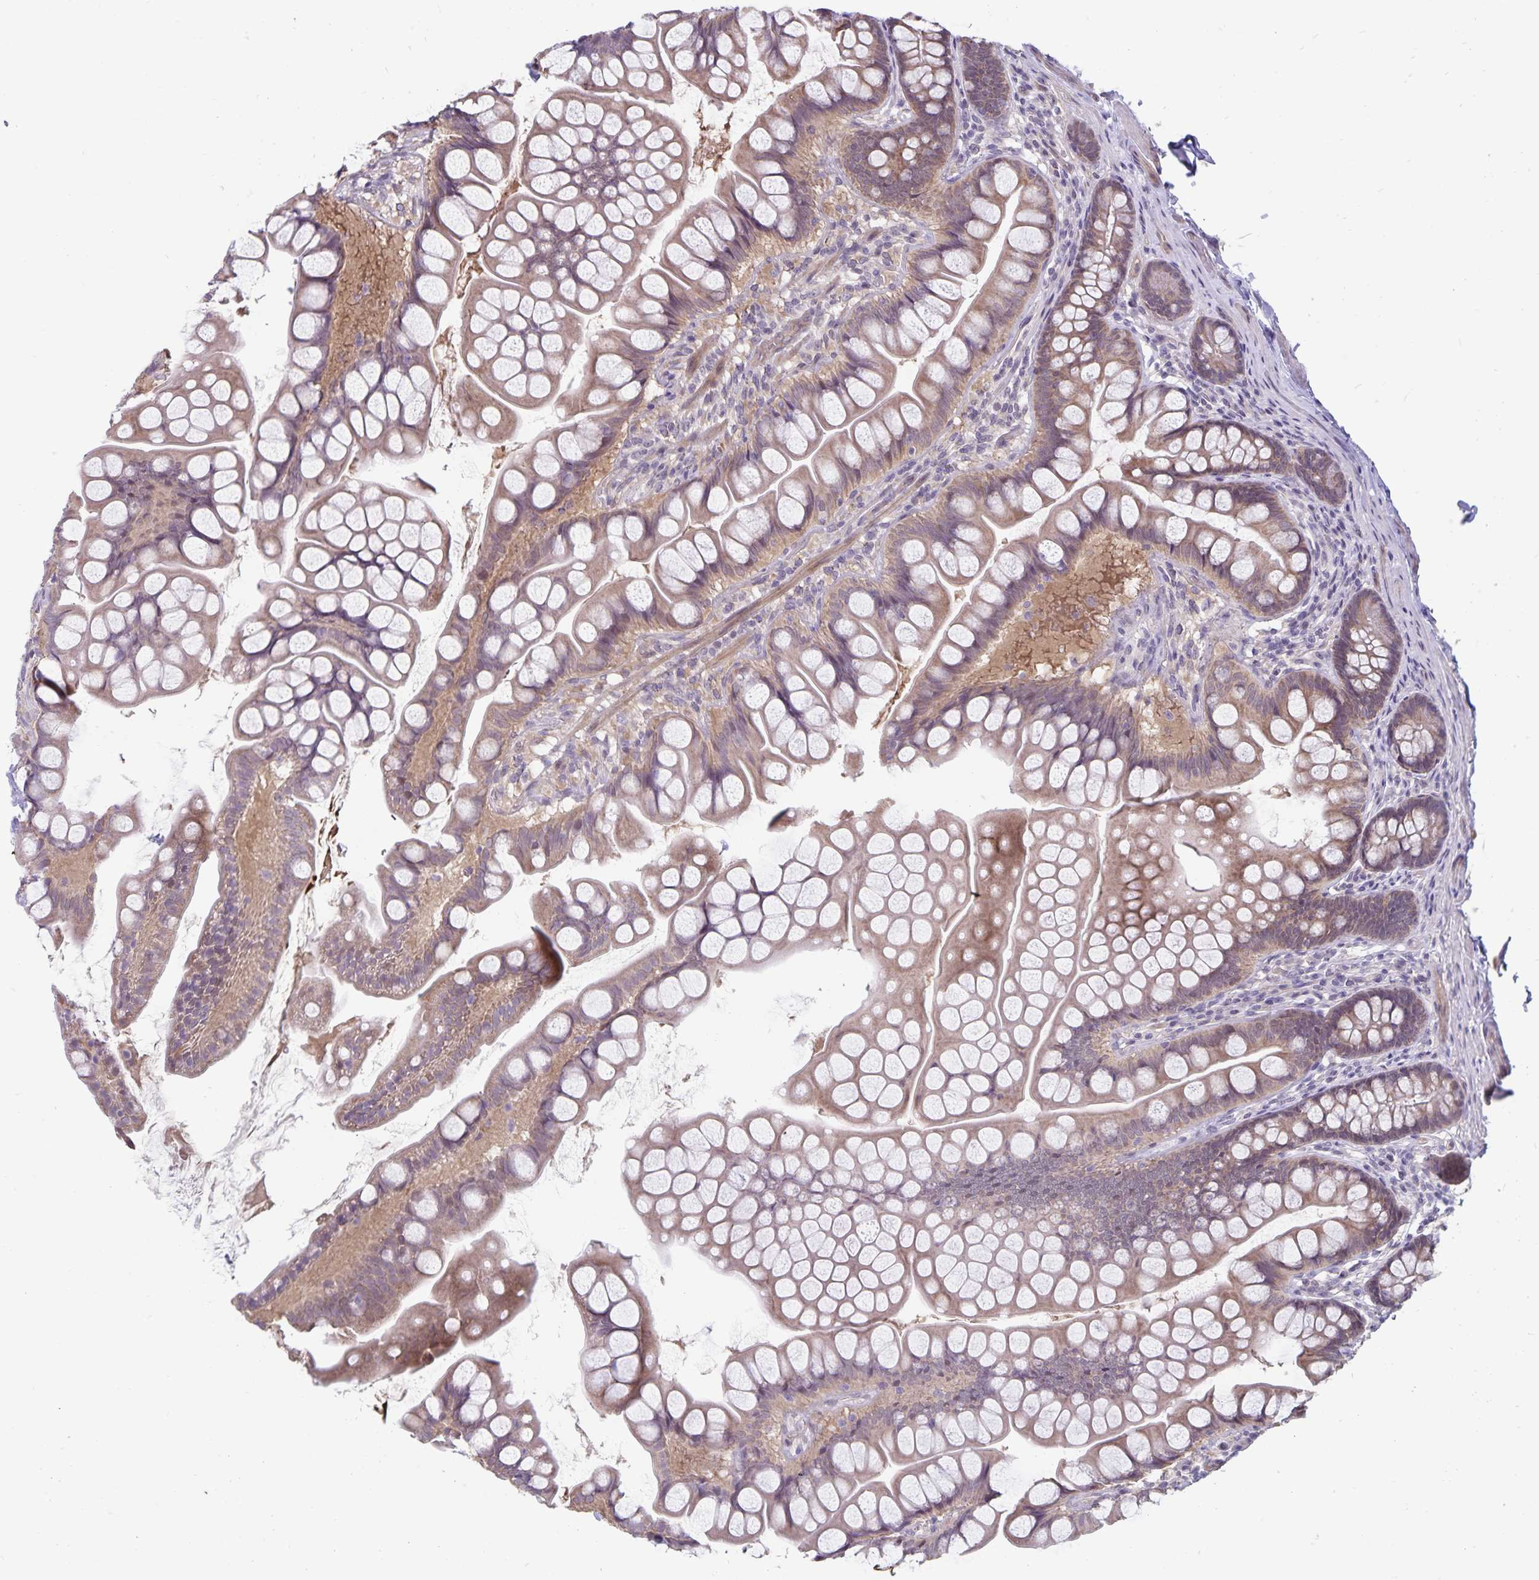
{"staining": {"intensity": "strong", "quantity": "25%-75%", "location": "cytoplasmic/membranous"}, "tissue": "small intestine", "cell_type": "Glandular cells", "image_type": "normal", "snomed": [{"axis": "morphology", "description": "Normal tissue, NOS"}, {"axis": "topography", "description": "Small intestine"}], "caption": "Strong cytoplasmic/membranous expression for a protein is seen in about 25%-75% of glandular cells of normal small intestine using immunohistochemistry (IHC).", "gene": "CDKN2B", "patient": {"sex": "male", "age": 70}}